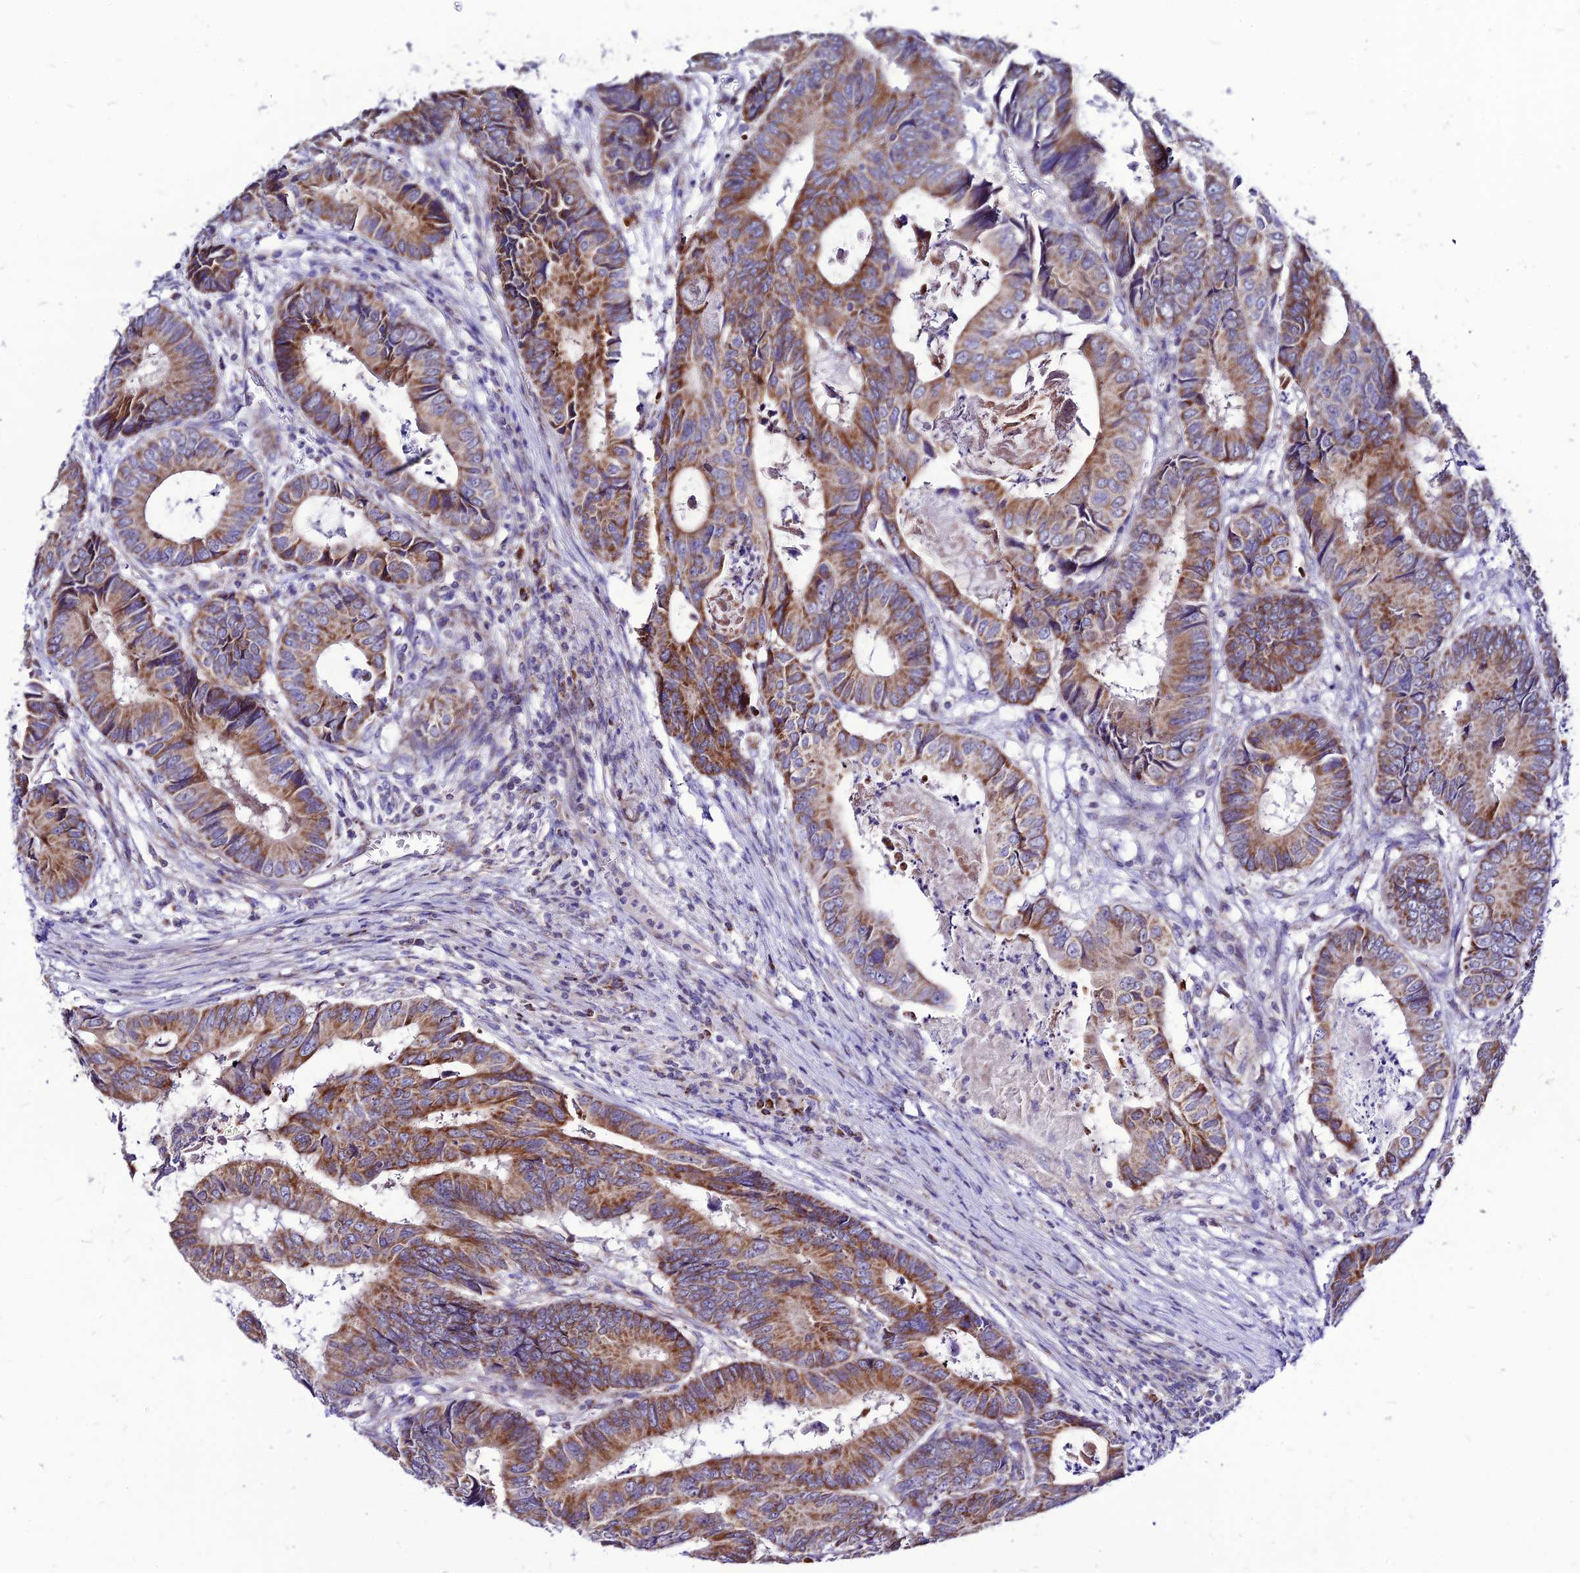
{"staining": {"intensity": "moderate", "quantity": ">75%", "location": "cytoplasmic/membranous"}, "tissue": "colorectal cancer", "cell_type": "Tumor cells", "image_type": "cancer", "snomed": [{"axis": "morphology", "description": "Adenocarcinoma, NOS"}, {"axis": "topography", "description": "Colon"}], "caption": "IHC photomicrograph of neoplastic tissue: human colorectal cancer (adenocarcinoma) stained using IHC reveals medium levels of moderate protein expression localized specifically in the cytoplasmic/membranous of tumor cells, appearing as a cytoplasmic/membranous brown color.", "gene": "ECI1", "patient": {"sex": "male", "age": 85}}